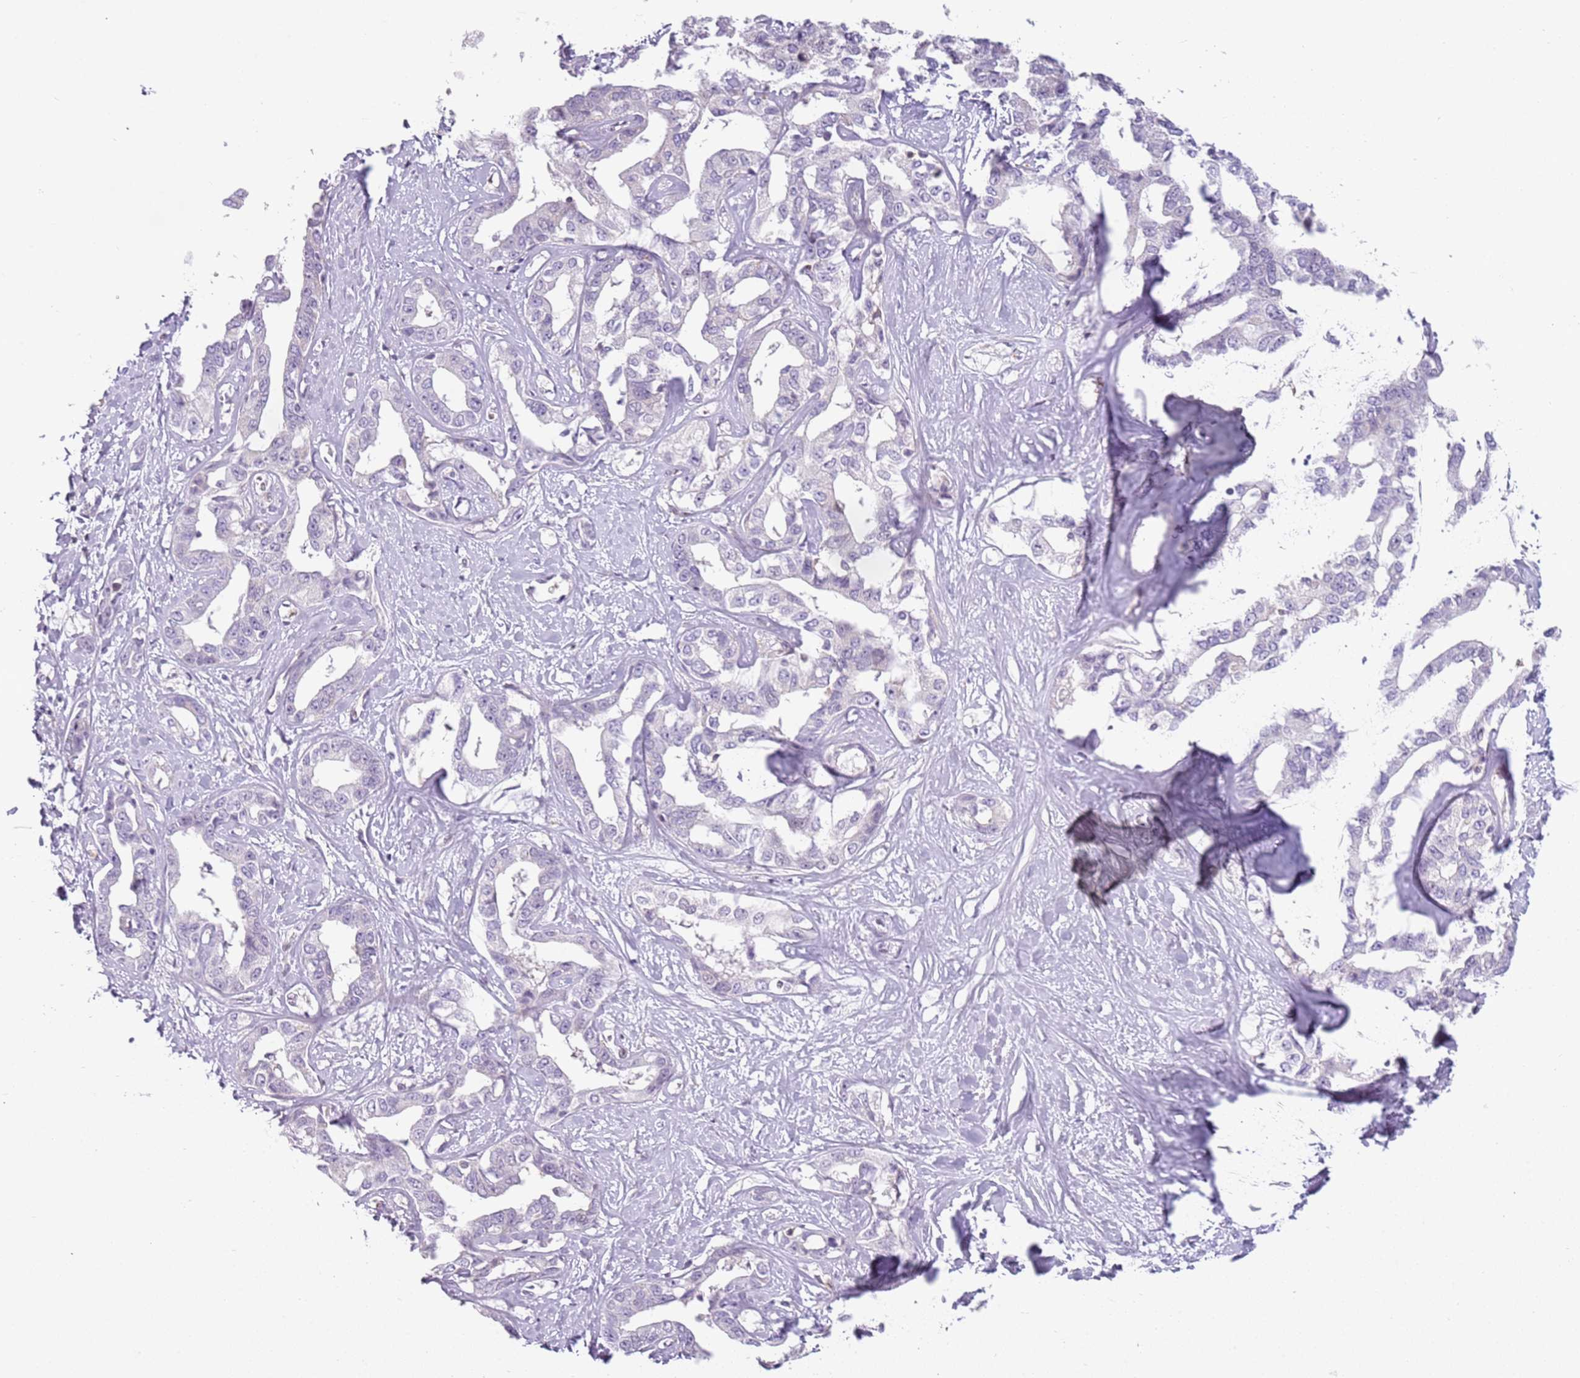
{"staining": {"intensity": "negative", "quantity": "none", "location": "none"}, "tissue": "liver cancer", "cell_type": "Tumor cells", "image_type": "cancer", "snomed": [{"axis": "morphology", "description": "Cholangiocarcinoma"}, {"axis": "topography", "description": "Liver"}], "caption": "There is no significant staining in tumor cells of liver cholangiocarcinoma.", "gene": "DEFB116", "patient": {"sex": "male", "age": 59}}